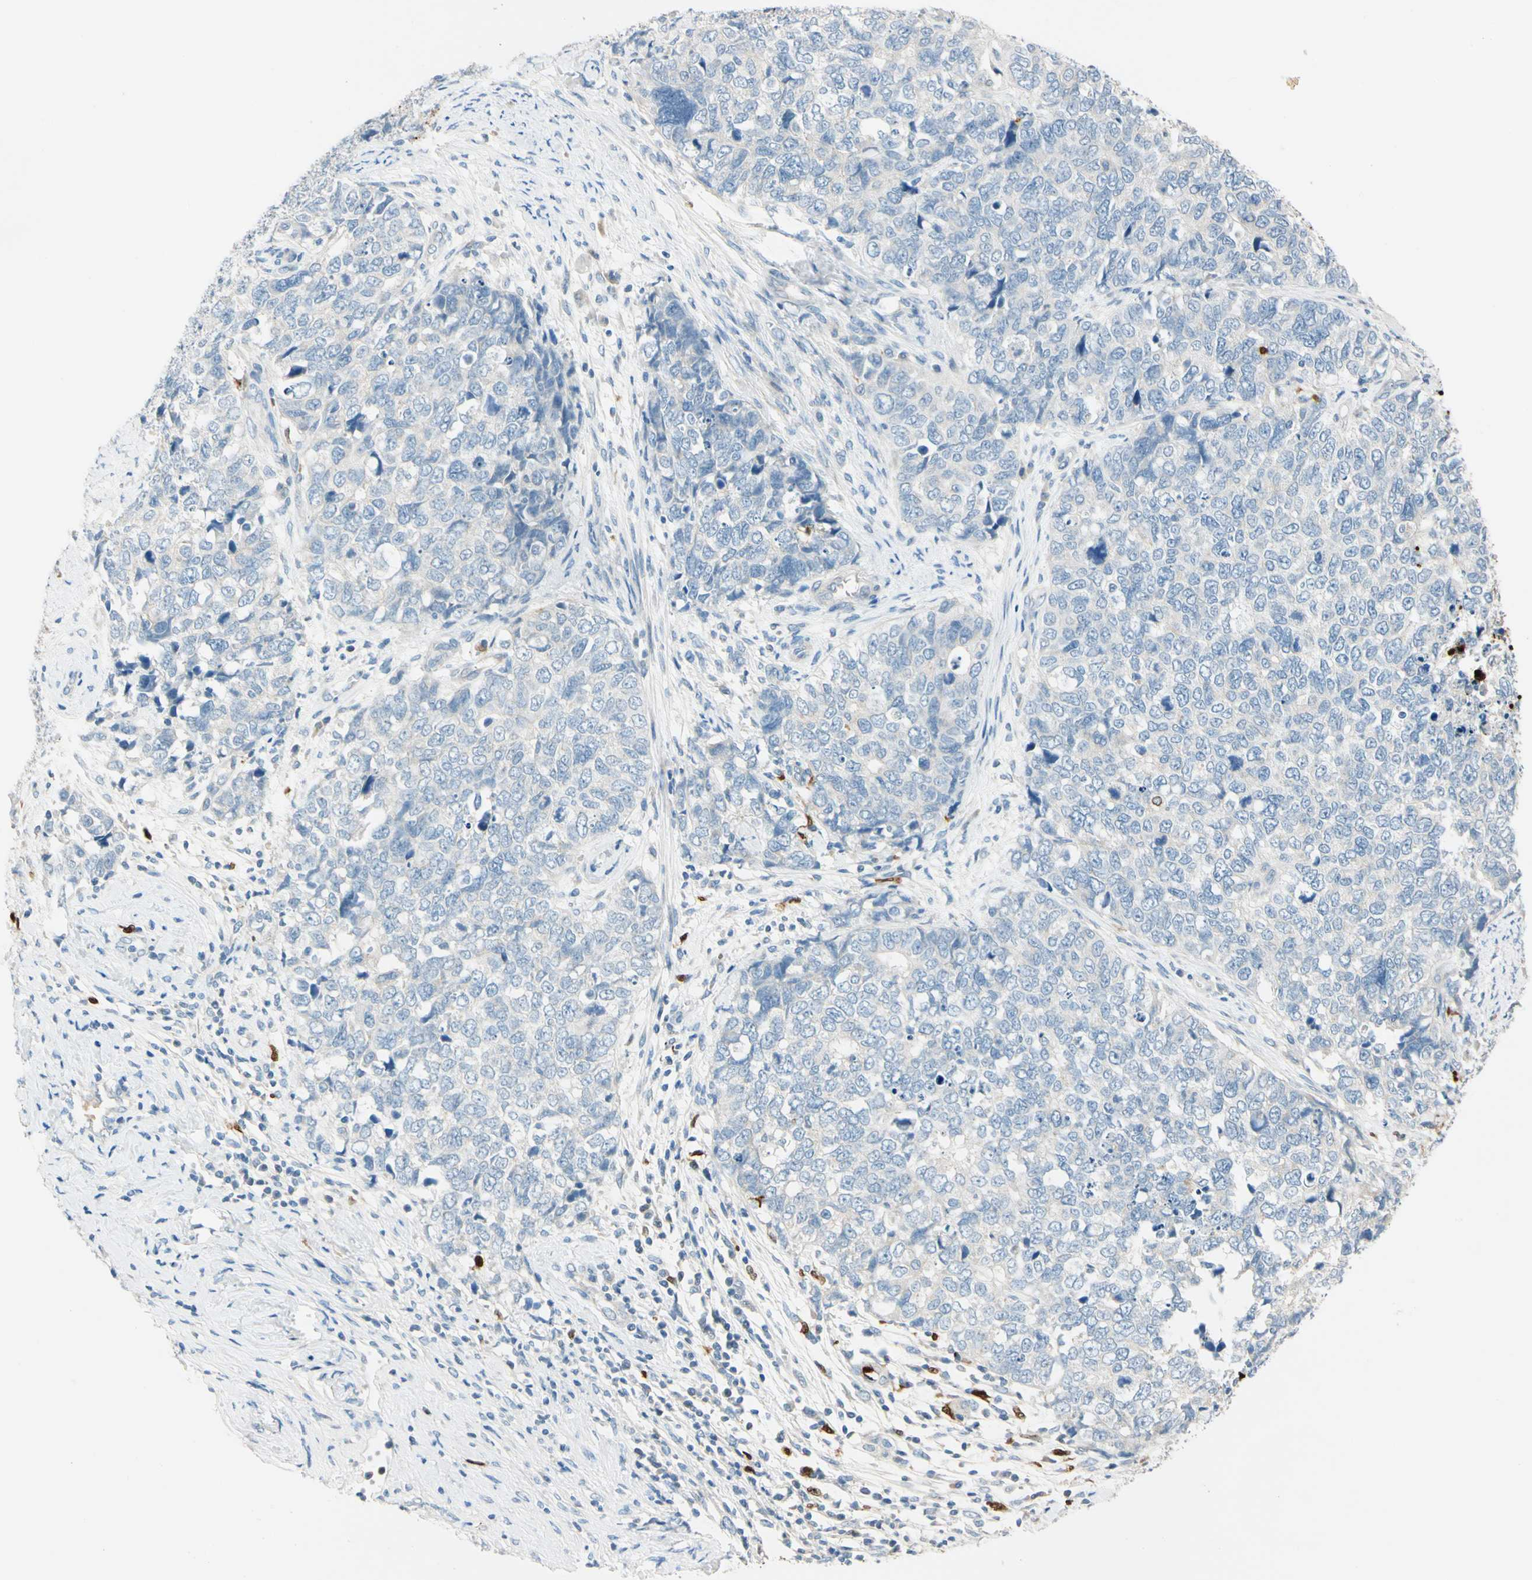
{"staining": {"intensity": "negative", "quantity": "none", "location": "none"}, "tissue": "cervical cancer", "cell_type": "Tumor cells", "image_type": "cancer", "snomed": [{"axis": "morphology", "description": "Squamous cell carcinoma, NOS"}, {"axis": "topography", "description": "Cervix"}], "caption": "Human cervical cancer stained for a protein using immunohistochemistry (IHC) demonstrates no positivity in tumor cells.", "gene": "TRAF5", "patient": {"sex": "female", "age": 63}}